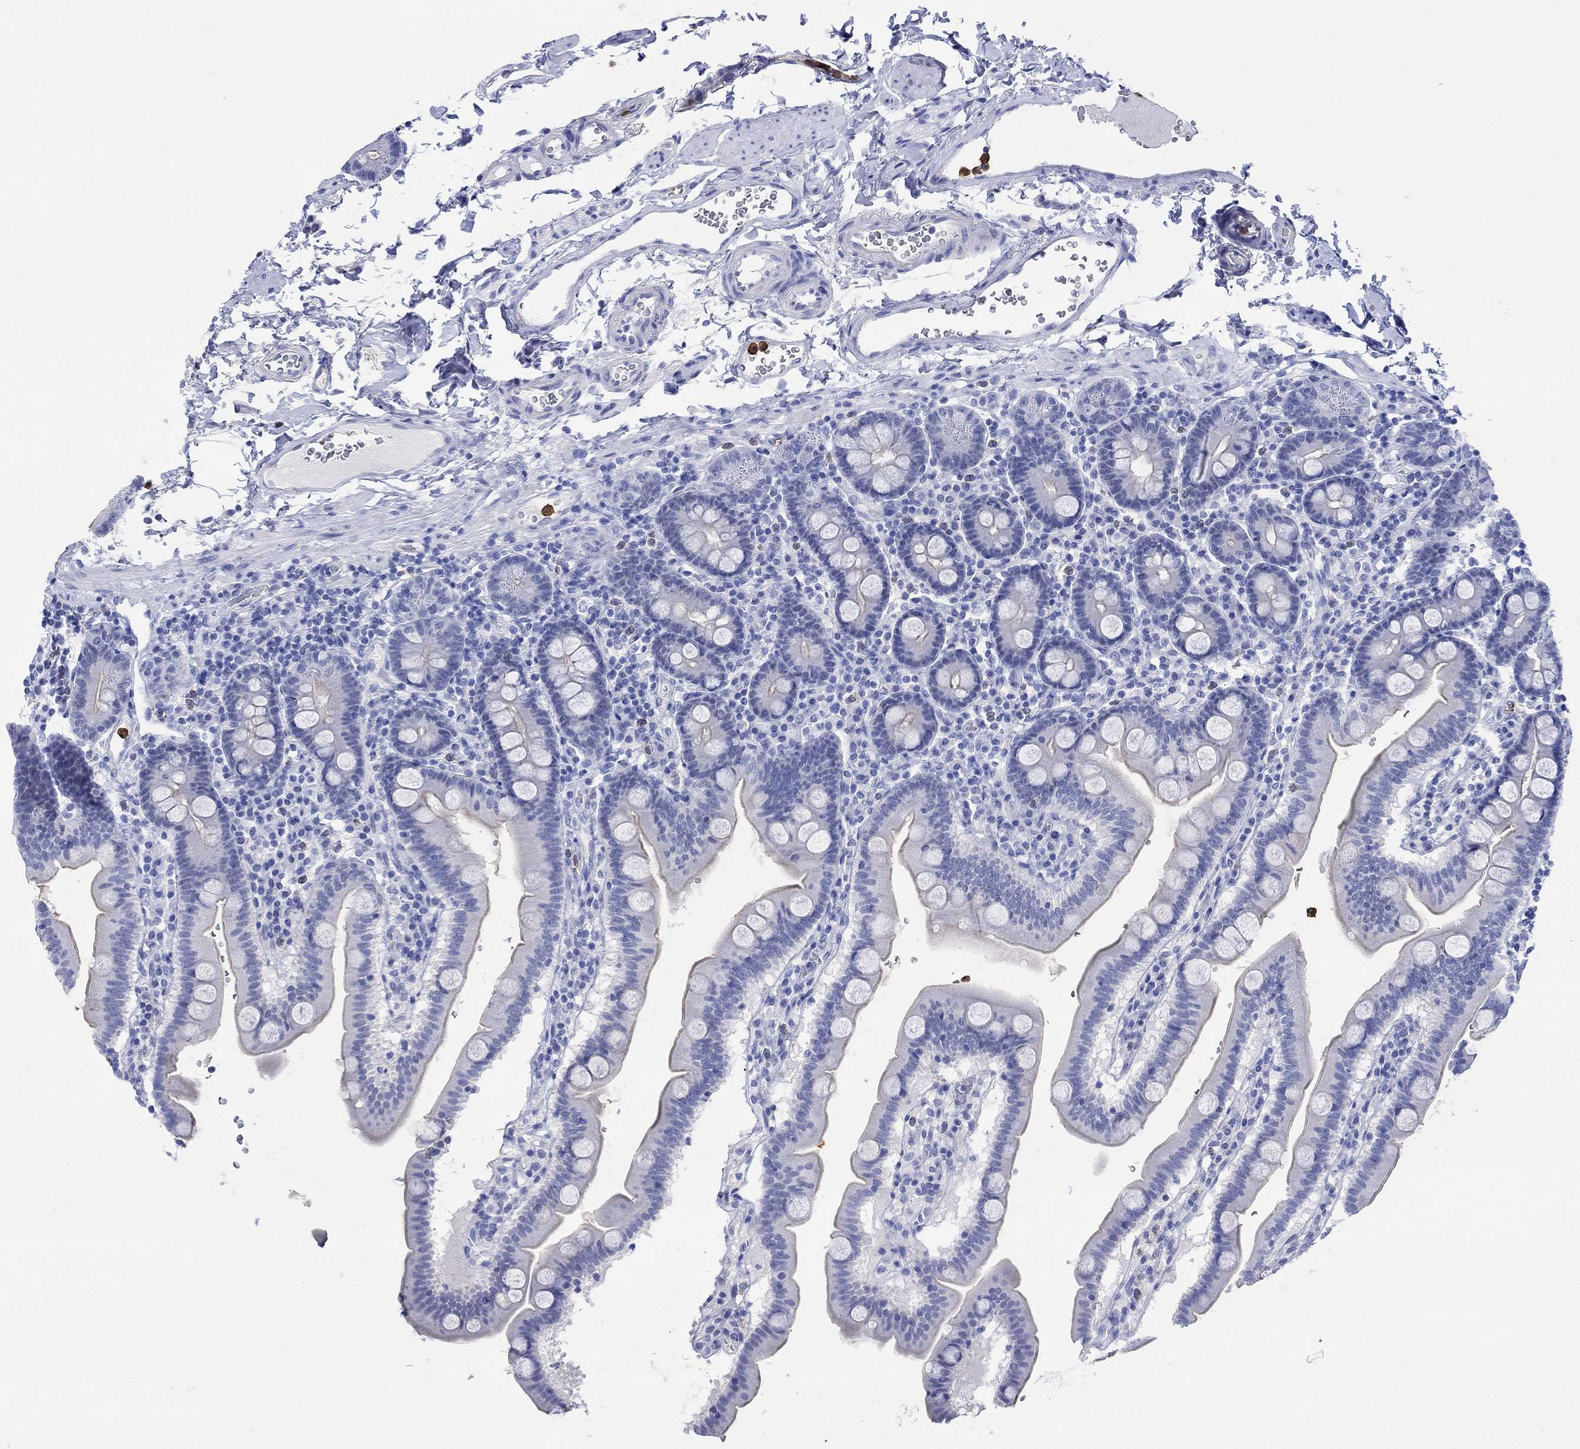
{"staining": {"intensity": "negative", "quantity": "none", "location": "none"}, "tissue": "duodenum", "cell_type": "Glandular cells", "image_type": "normal", "snomed": [{"axis": "morphology", "description": "Normal tissue, NOS"}, {"axis": "topography", "description": "Duodenum"}], "caption": "Immunohistochemical staining of normal duodenum displays no significant expression in glandular cells. (Brightfield microscopy of DAB IHC at high magnification).", "gene": "LINGO3", "patient": {"sex": "male", "age": 59}}